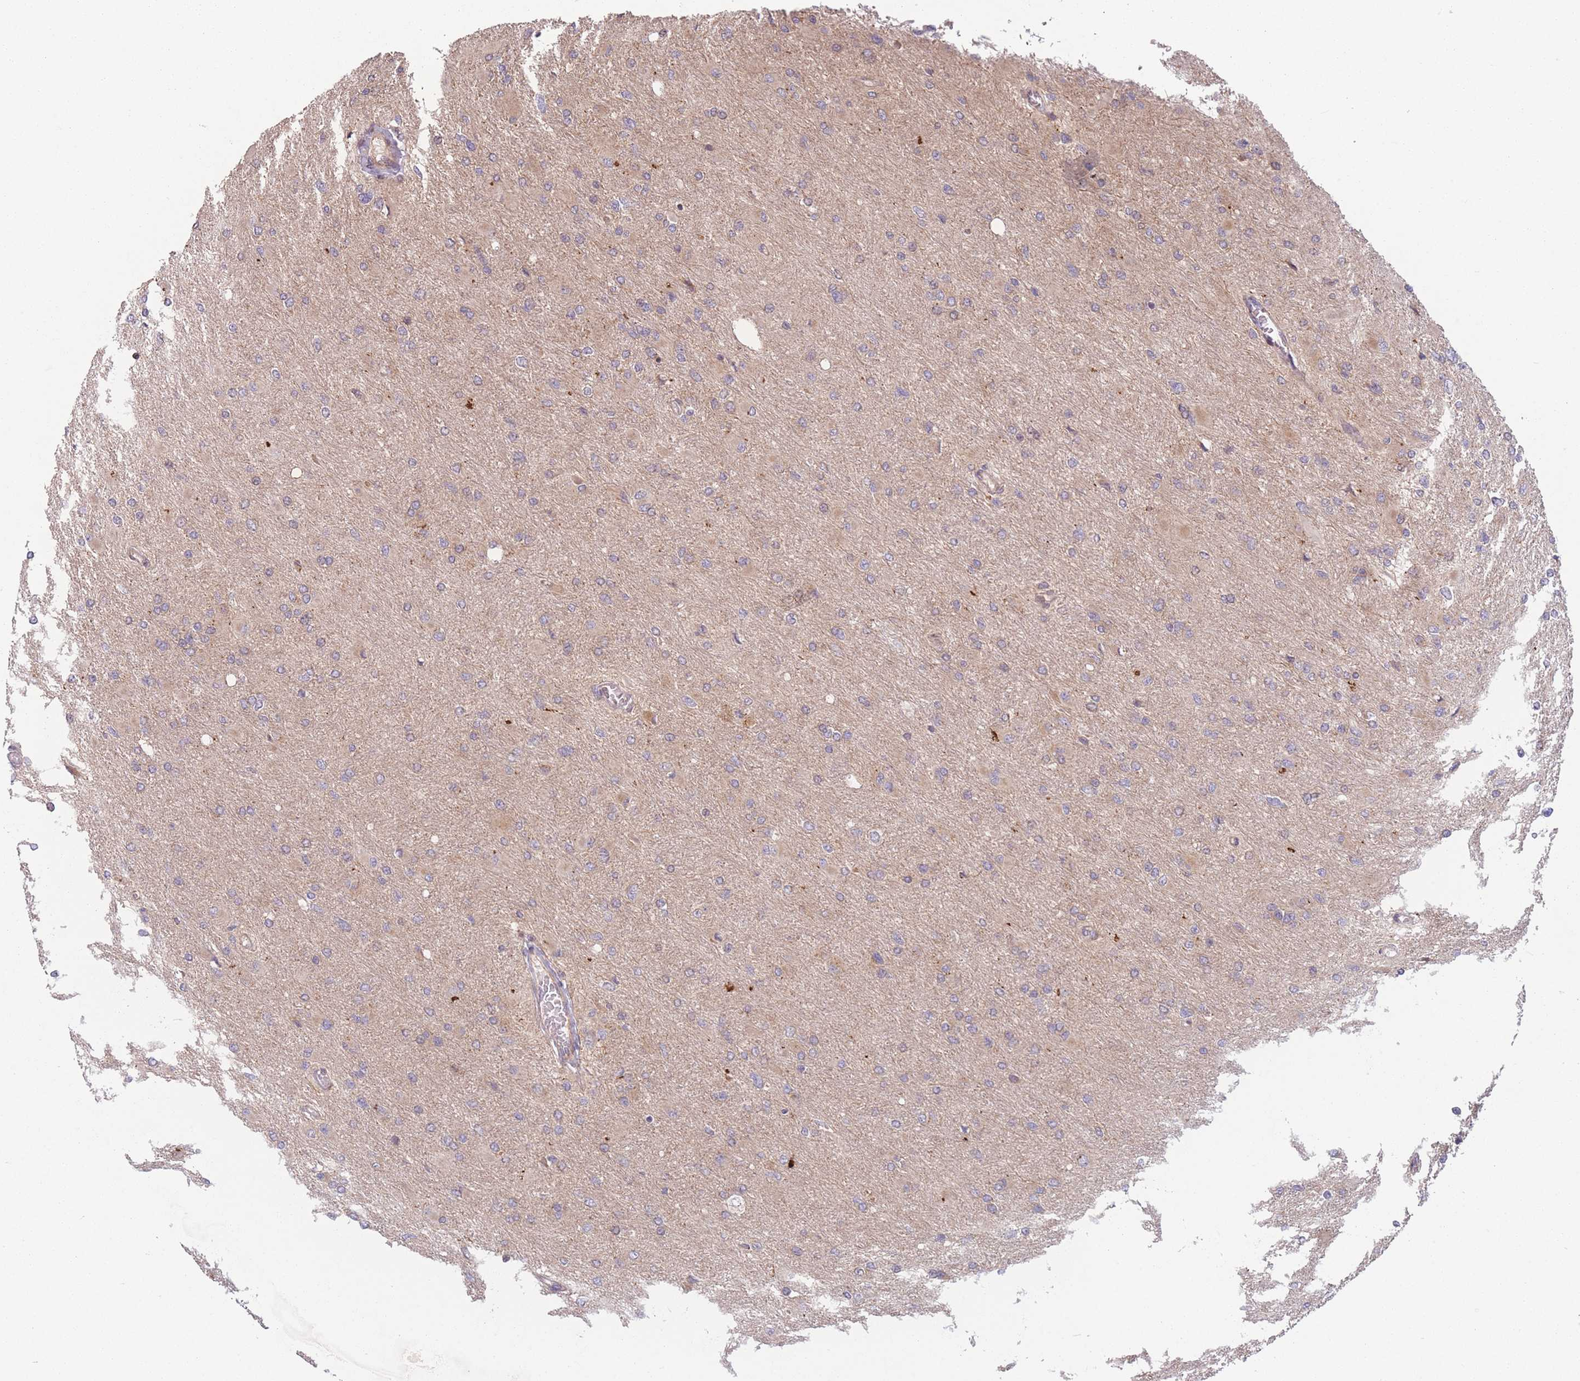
{"staining": {"intensity": "moderate", "quantity": "<25%", "location": "cytoplasmic/membranous"}, "tissue": "glioma", "cell_type": "Tumor cells", "image_type": "cancer", "snomed": [{"axis": "morphology", "description": "Glioma, malignant, High grade"}, {"axis": "topography", "description": "Cerebral cortex"}], "caption": "Protein expression analysis of glioma demonstrates moderate cytoplasmic/membranous staining in approximately <25% of tumor cells. The staining is performed using DAB brown chromogen to label protein expression. The nuclei are counter-stained blue using hematoxylin.", "gene": "WASHC2A", "patient": {"sex": "female", "age": 36}}